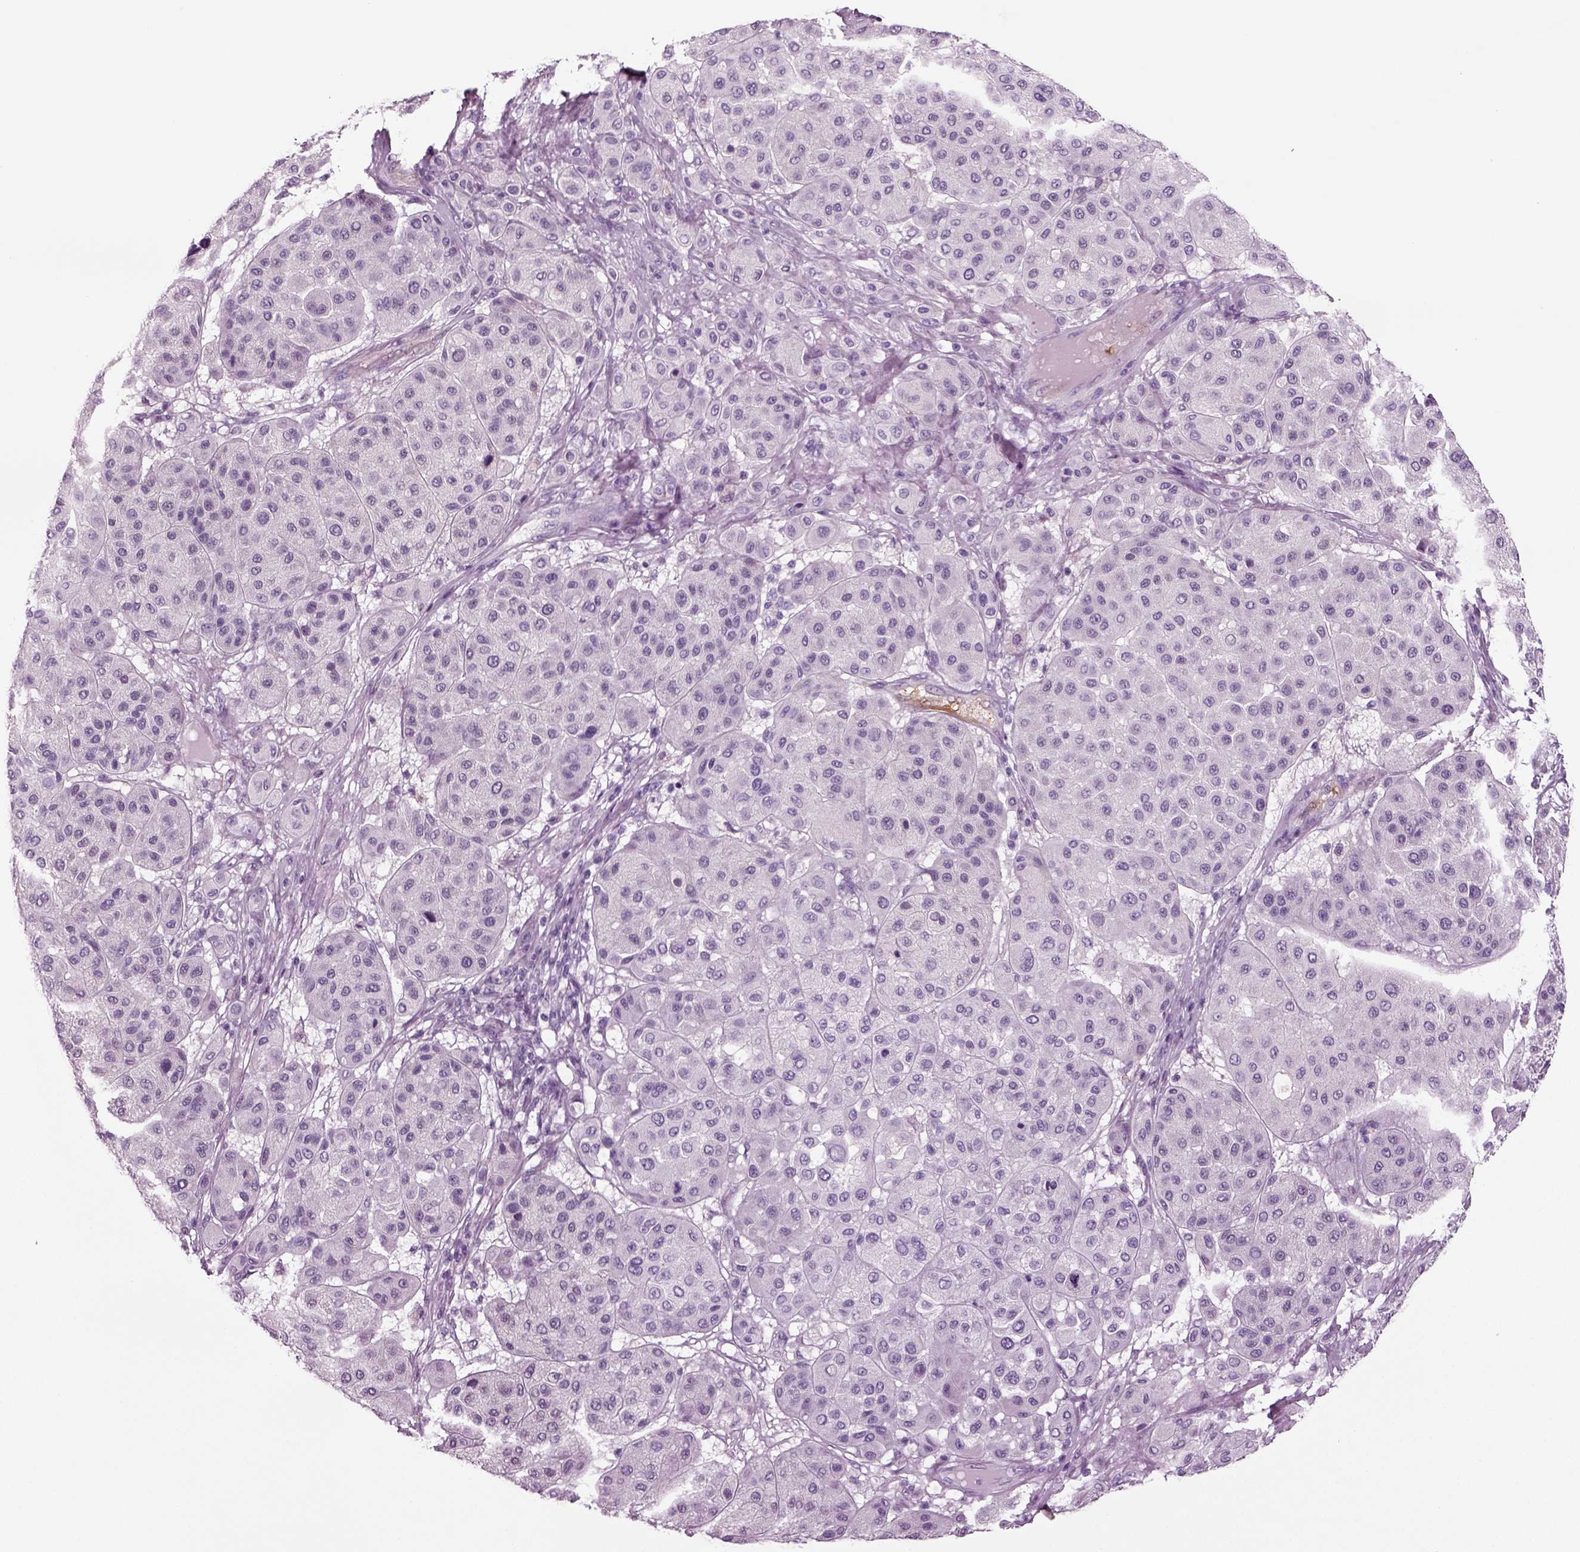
{"staining": {"intensity": "negative", "quantity": "none", "location": "none"}, "tissue": "melanoma", "cell_type": "Tumor cells", "image_type": "cancer", "snomed": [{"axis": "morphology", "description": "Malignant melanoma, Metastatic site"}, {"axis": "topography", "description": "Smooth muscle"}], "caption": "Immunohistochemistry micrograph of human melanoma stained for a protein (brown), which displays no staining in tumor cells.", "gene": "CRABP1", "patient": {"sex": "male", "age": 41}}